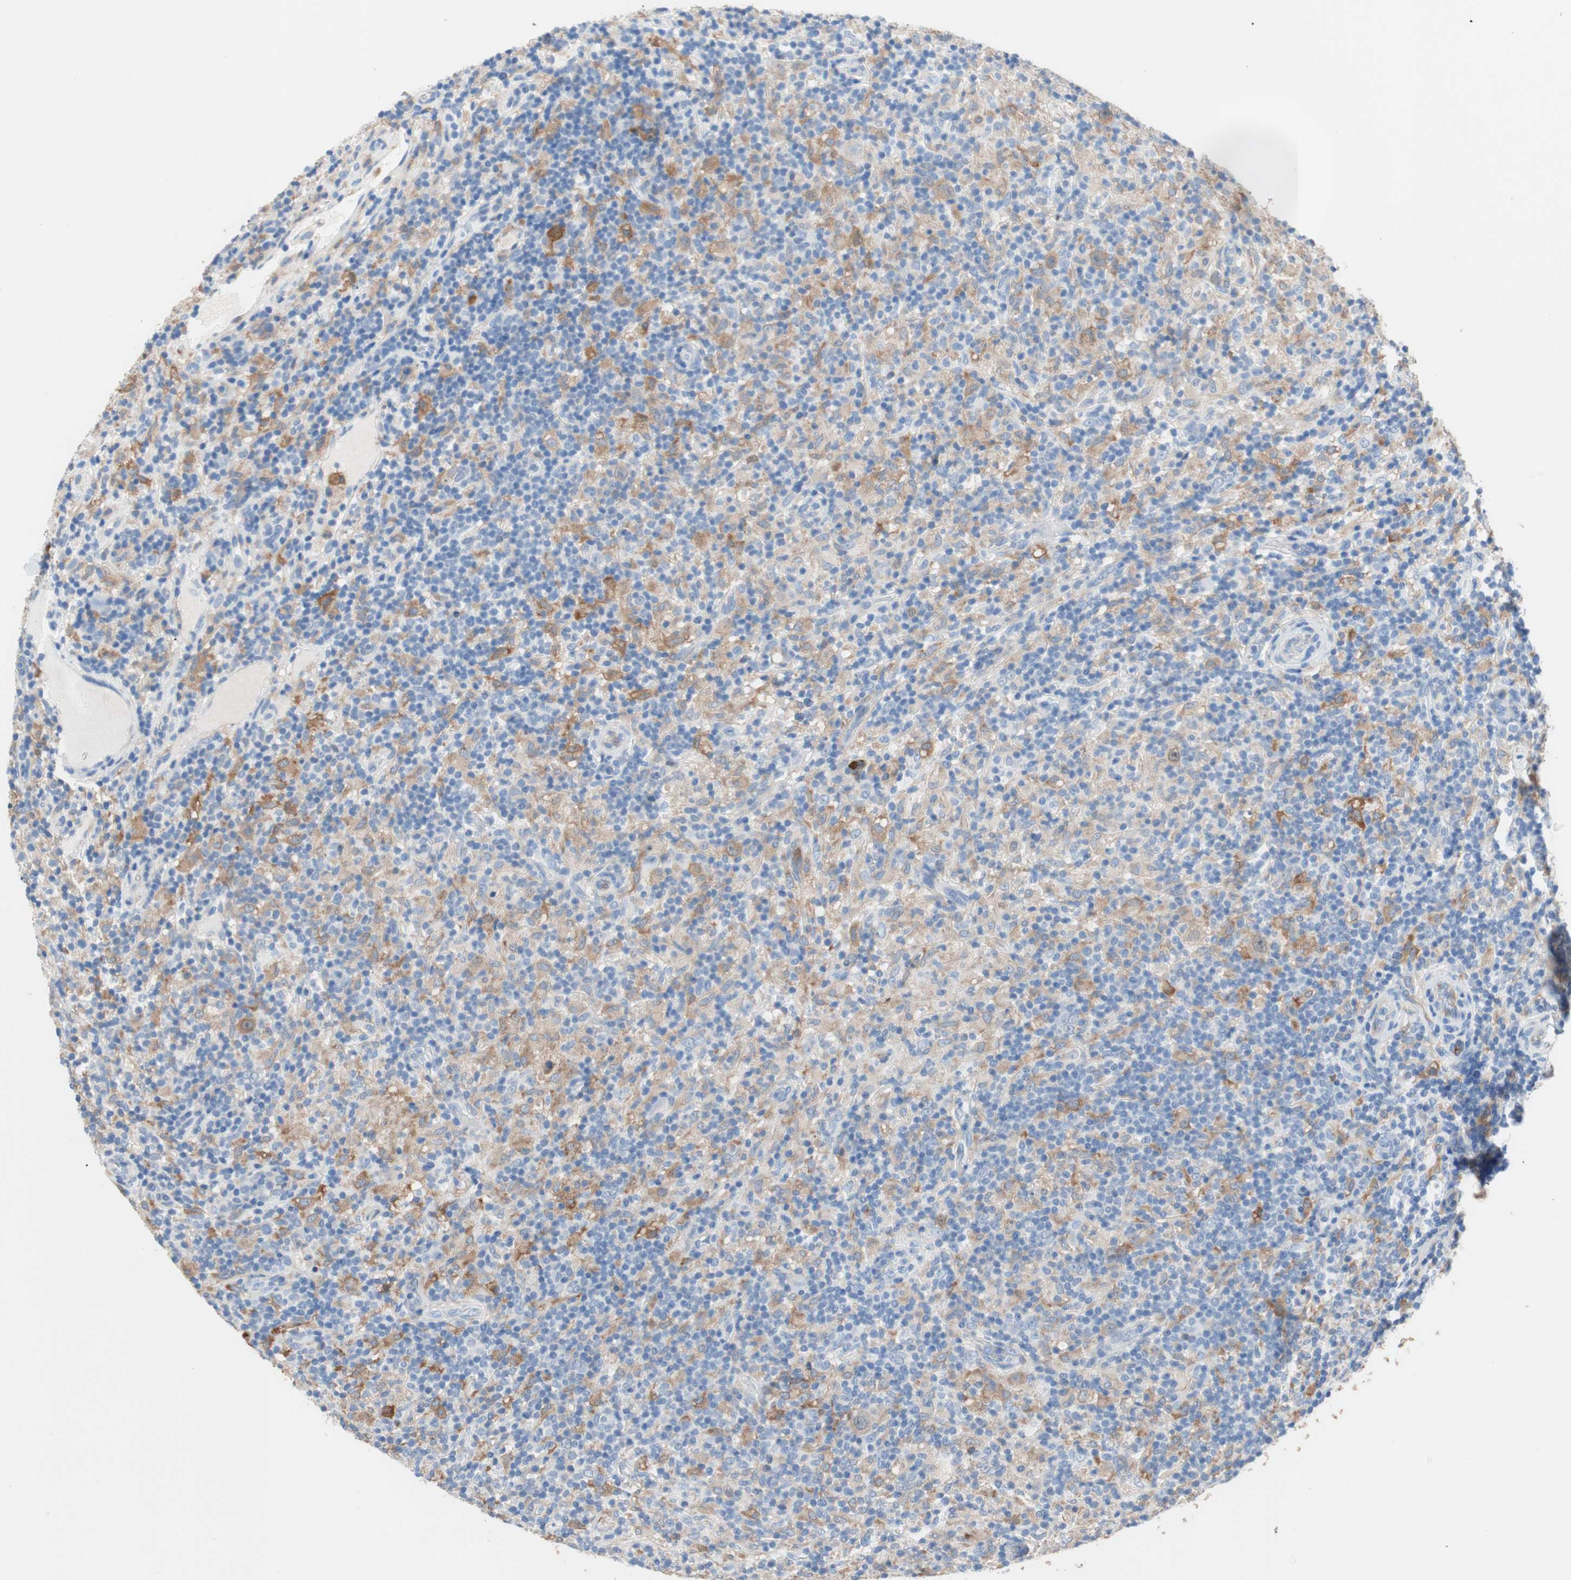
{"staining": {"intensity": "moderate", "quantity": "25%-75%", "location": "cytoplasmic/membranous"}, "tissue": "lymphoma", "cell_type": "Tumor cells", "image_type": "cancer", "snomed": [{"axis": "morphology", "description": "Hodgkin's disease, NOS"}, {"axis": "topography", "description": "Lymph node"}], "caption": "Immunohistochemistry (IHC) (DAB) staining of human Hodgkin's disease reveals moderate cytoplasmic/membranous protein expression in about 25%-75% of tumor cells. (brown staining indicates protein expression, while blue staining denotes nuclei).", "gene": "GLUL", "patient": {"sex": "male", "age": 70}}